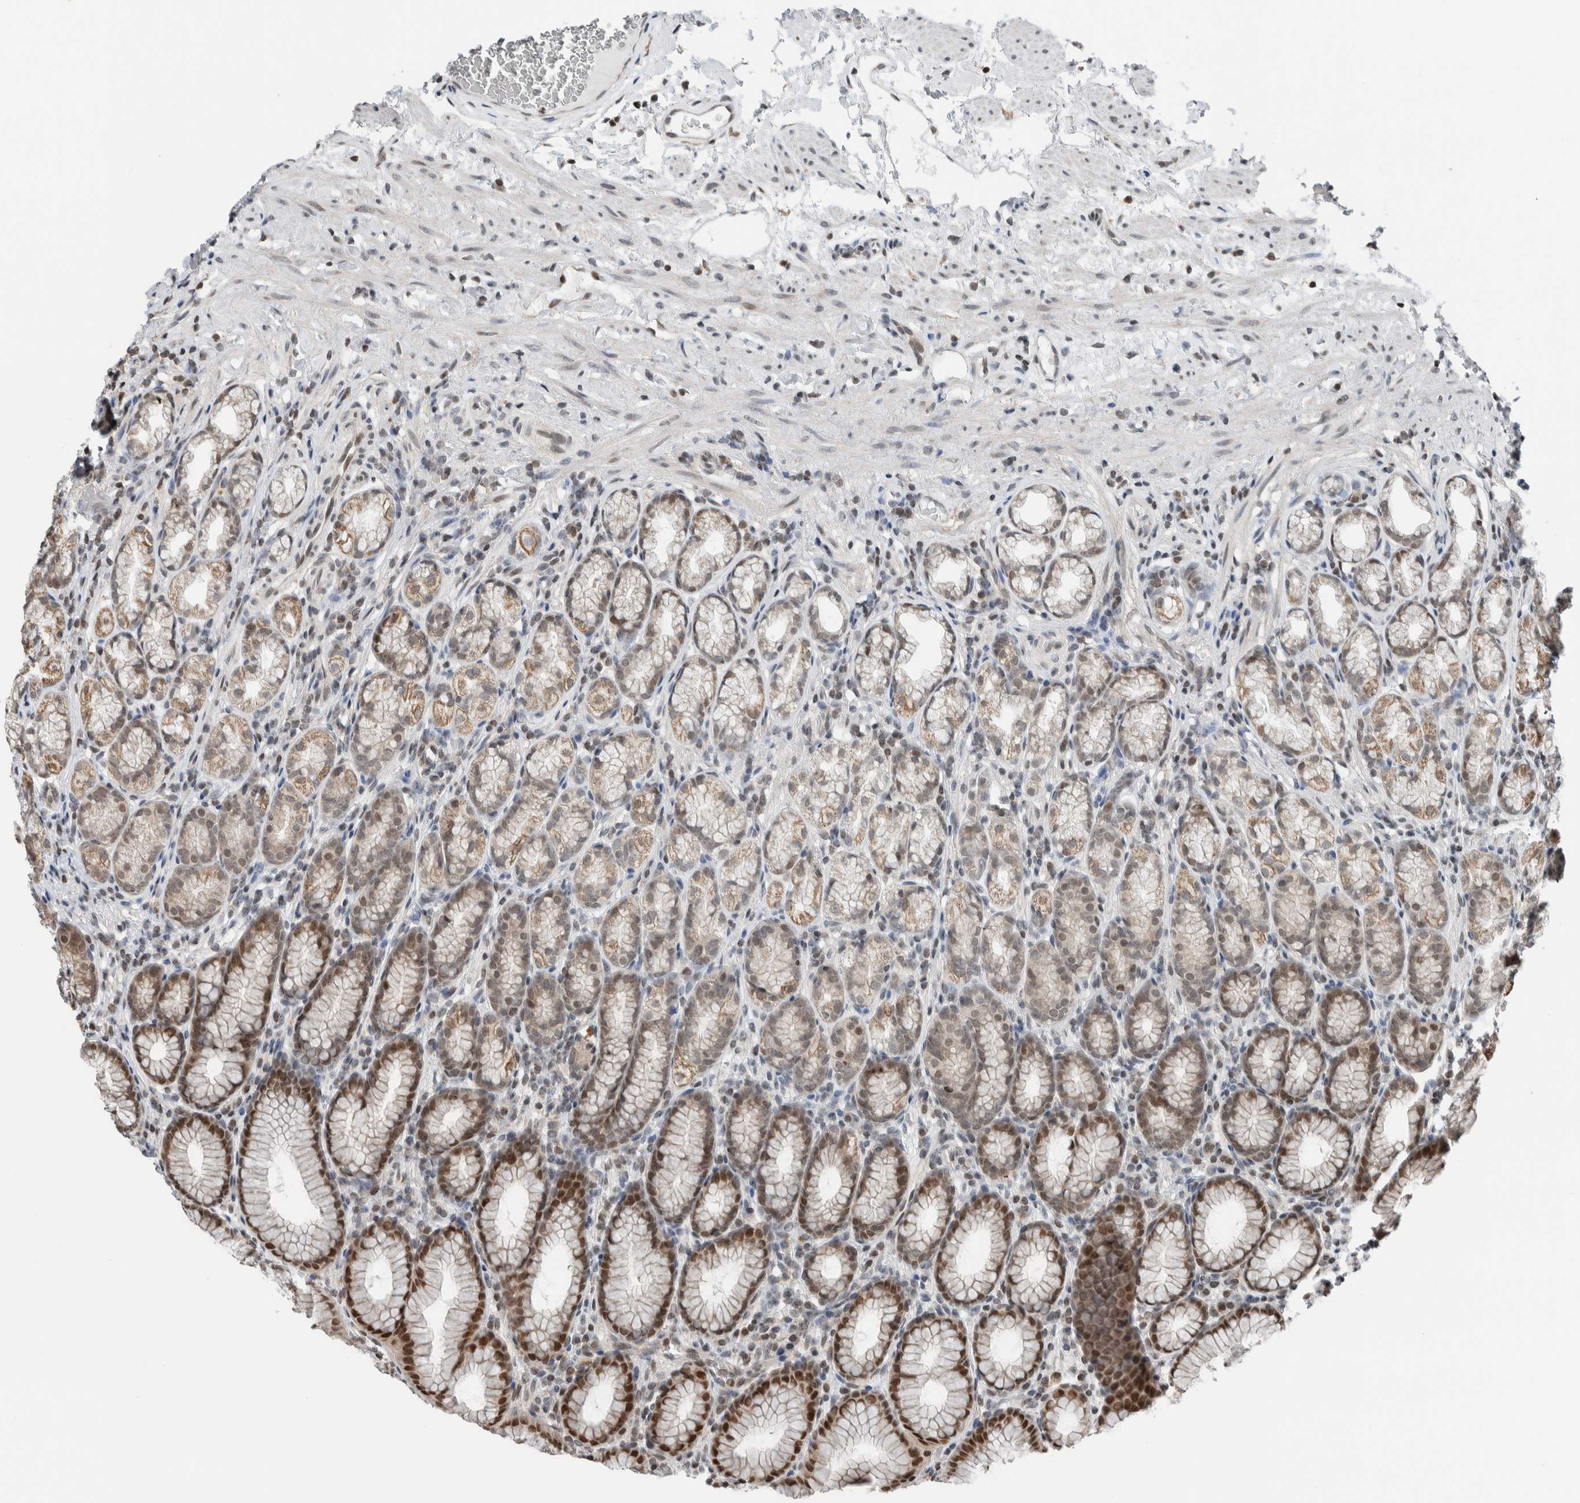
{"staining": {"intensity": "moderate", "quantity": ">75%", "location": "cytoplasmic/membranous,nuclear"}, "tissue": "stomach", "cell_type": "Glandular cells", "image_type": "normal", "snomed": [{"axis": "morphology", "description": "Normal tissue, NOS"}, {"axis": "topography", "description": "Stomach"}], "caption": "Moderate cytoplasmic/membranous,nuclear protein expression is seen in approximately >75% of glandular cells in stomach.", "gene": "NPLOC4", "patient": {"sex": "male", "age": 42}}